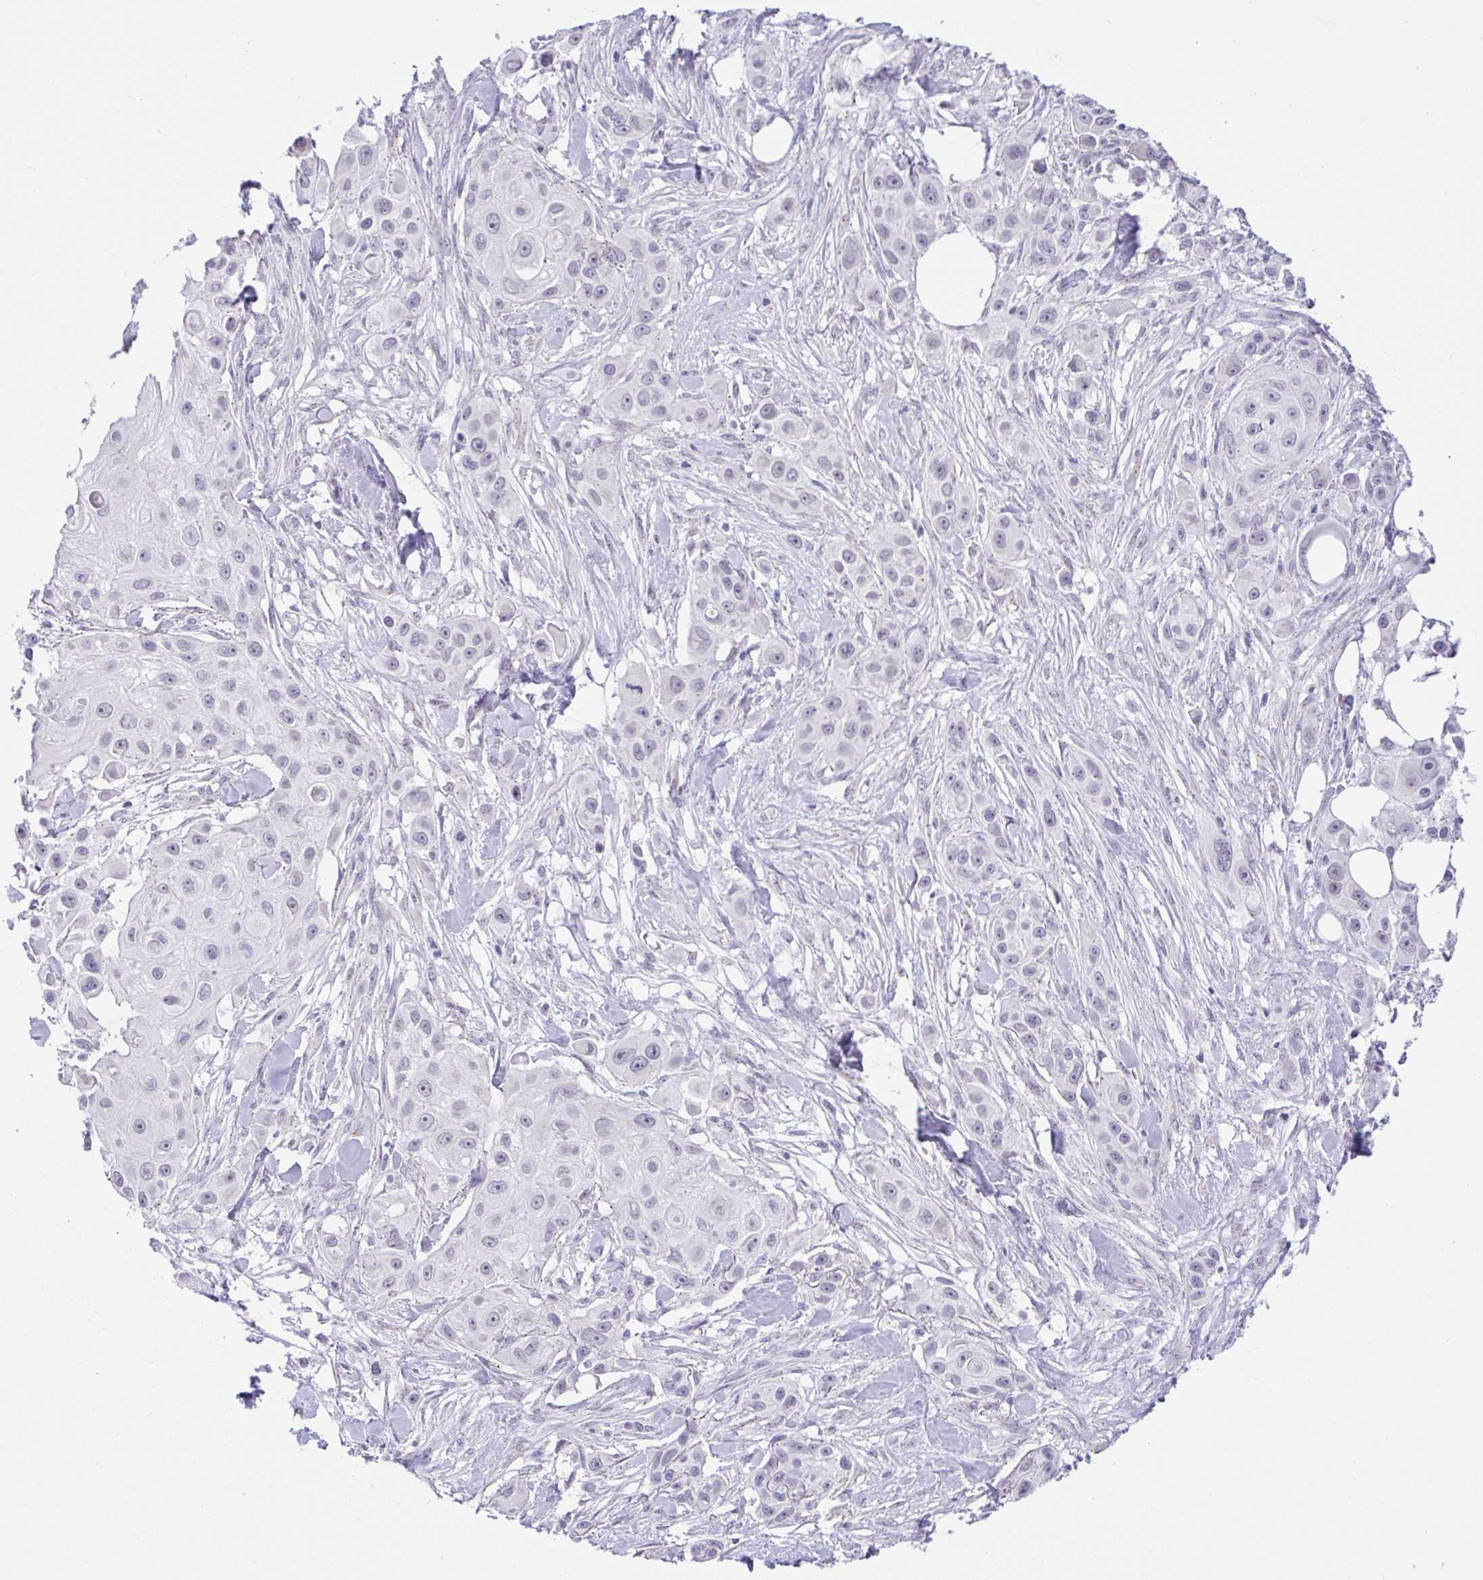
{"staining": {"intensity": "negative", "quantity": "none", "location": "none"}, "tissue": "skin cancer", "cell_type": "Tumor cells", "image_type": "cancer", "snomed": [{"axis": "morphology", "description": "Squamous cell carcinoma, NOS"}, {"axis": "topography", "description": "Skin"}], "caption": "This image is of skin squamous cell carcinoma stained with IHC to label a protein in brown with the nuclei are counter-stained blue. There is no staining in tumor cells. (Brightfield microscopy of DAB immunohistochemistry (IHC) at high magnification).", "gene": "FAM177A1", "patient": {"sex": "male", "age": 63}}